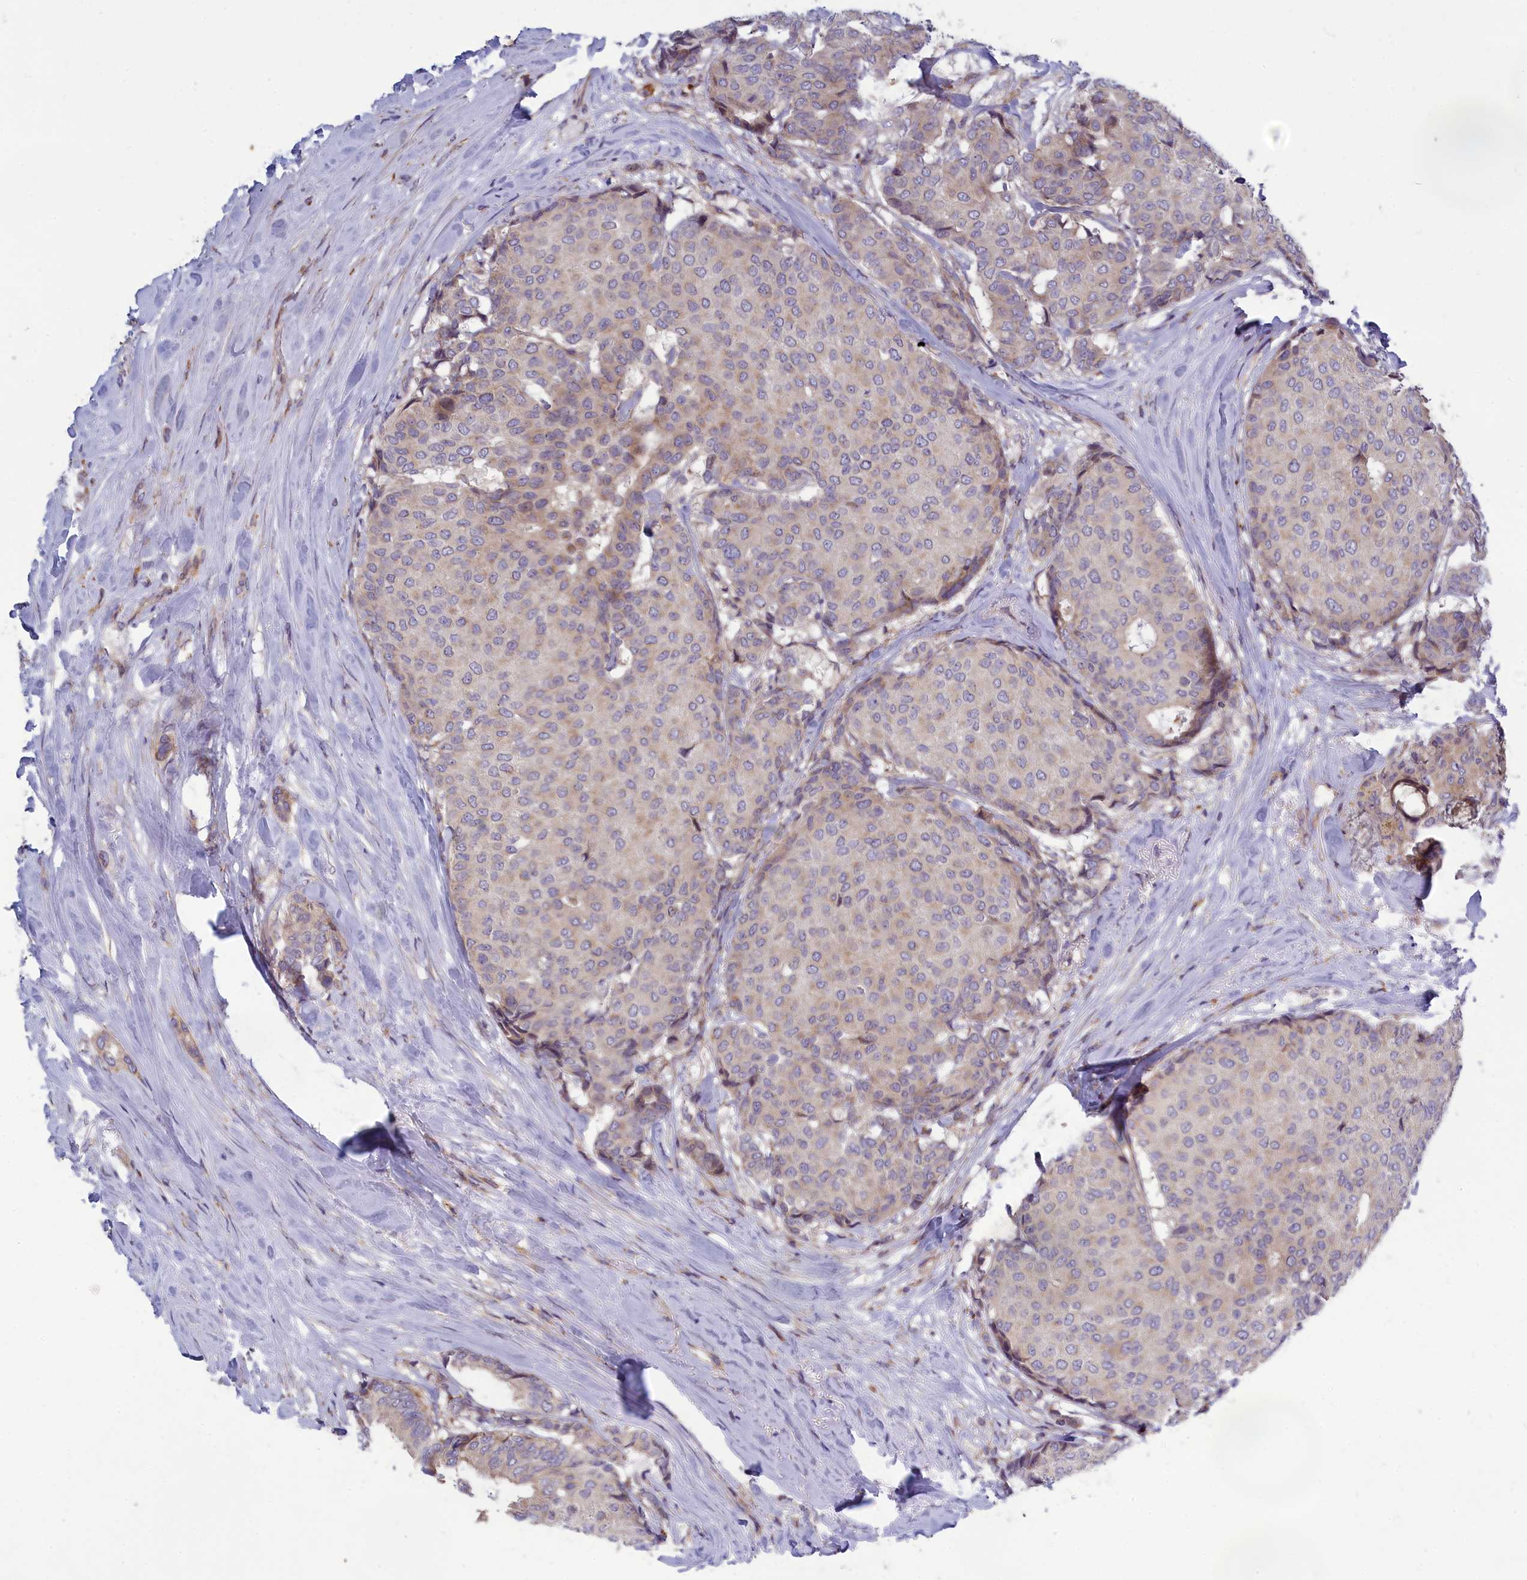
{"staining": {"intensity": "negative", "quantity": "none", "location": "none"}, "tissue": "breast cancer", "cell_type": "Tumor cells", "image_type": "cancer", "snomed": [{"axis": "morphology", "description": "Duct carcinoma"}, {"axis": "topography", "description": "Breast"}], "caption": "A high-resolution image shows IHC staining of breast cancer (infiltrating ductal carcinoma), which exhibits no significant staining in tumor cells. Brightfield microscopy of immunohistochemistry (IHC) stained with DAB (3,3'-diaminobenzidine) (brown) and hematoxylin (blue), captured at high magnification.", "gene": "BLTP2", "patient": {"sex": "female", "age": 75}}